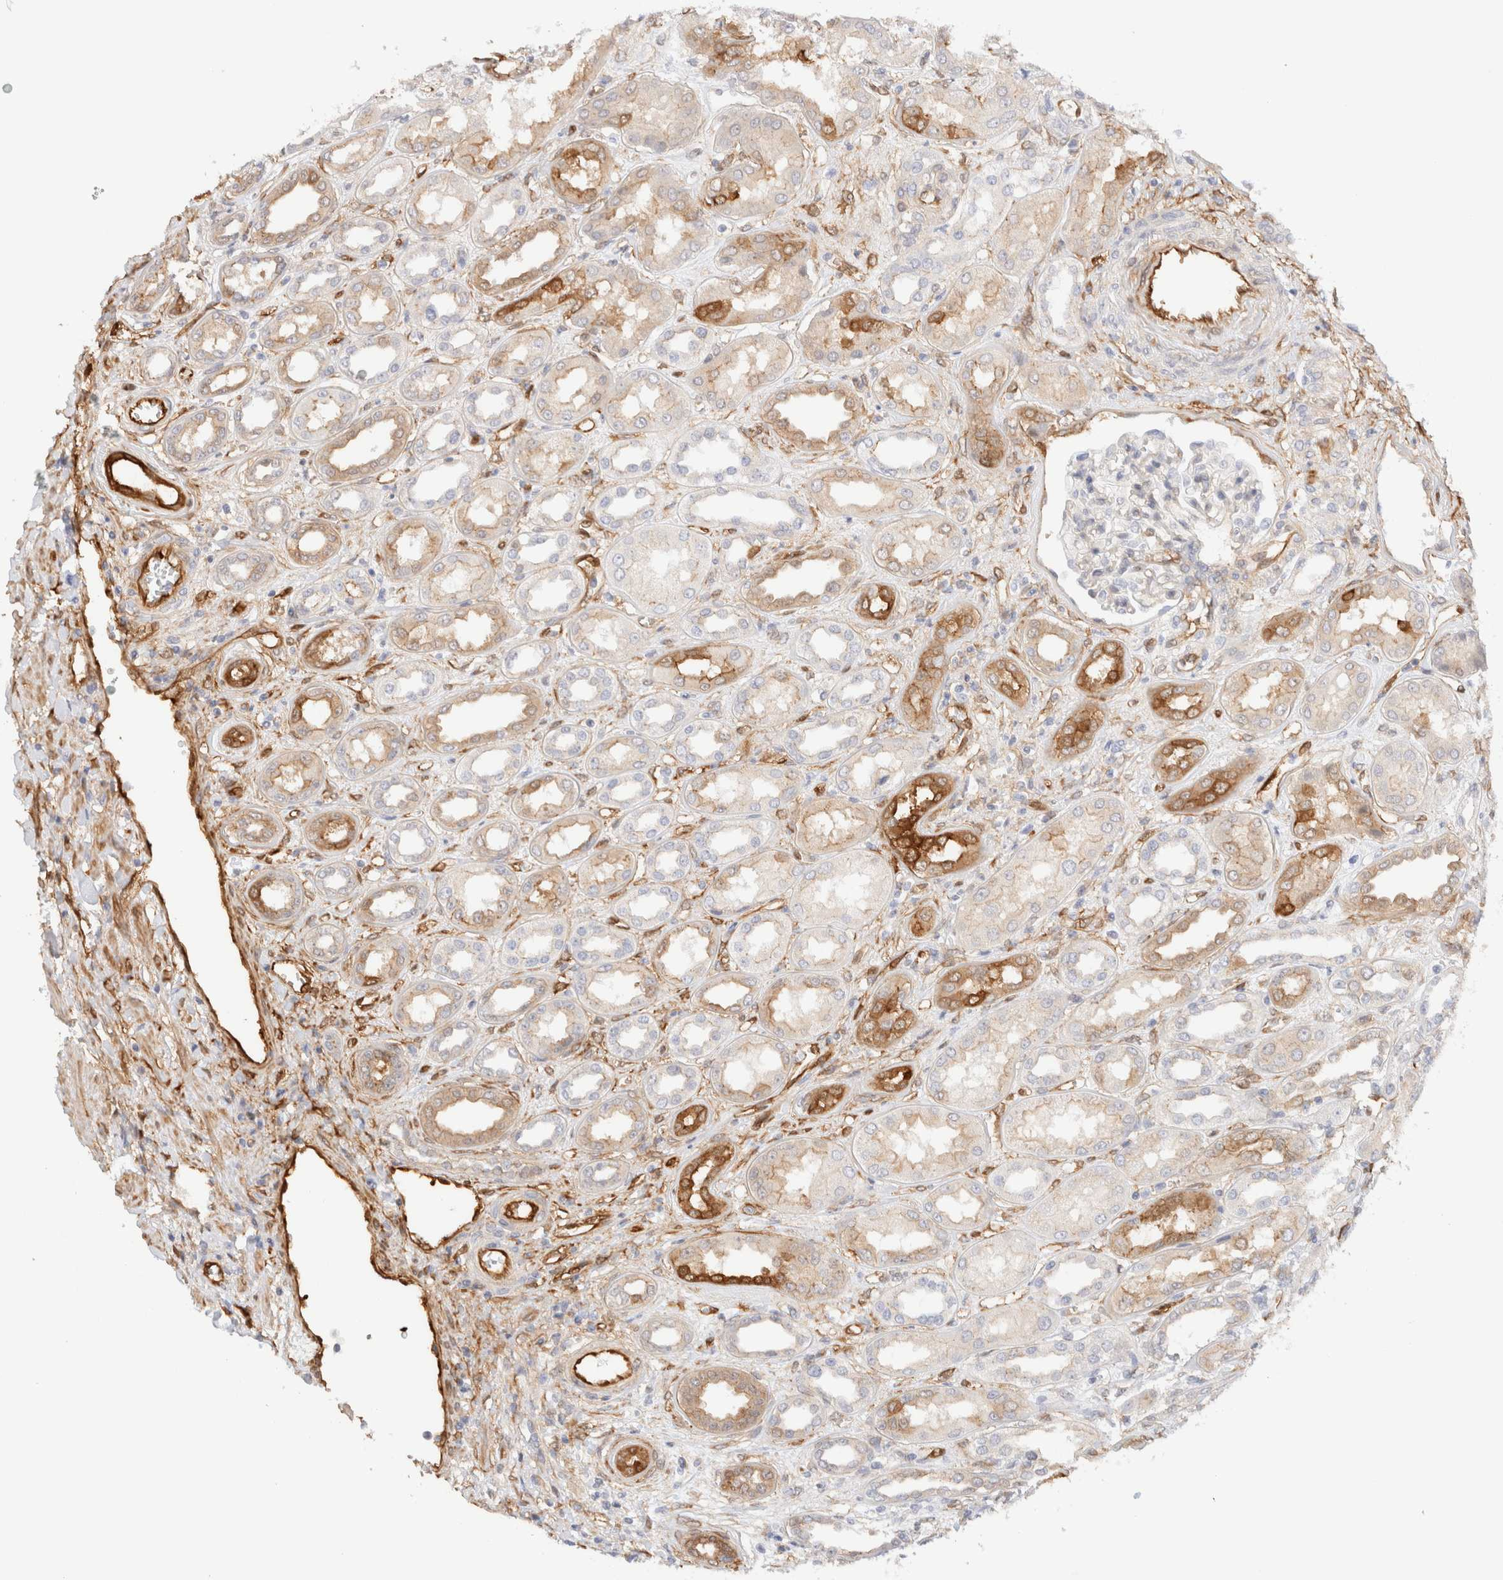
{"staining": {"intensity": "negative", "quantity": "none", "location": "none"}, "tissue": "kidney", "cell_type": "Cells in glomeruli", "image_type": "normal", "snomed": [{"axis": "morphology", "description": "Normal tissue, NOS"}, {"axis": "topography", "description": "Kidney"}], "caption": "The histopathology image shows no significant expression in cells in glomeruli of kidney.", "gene": "LMCD1", "patient": {"sex": "male", "age": 59}}